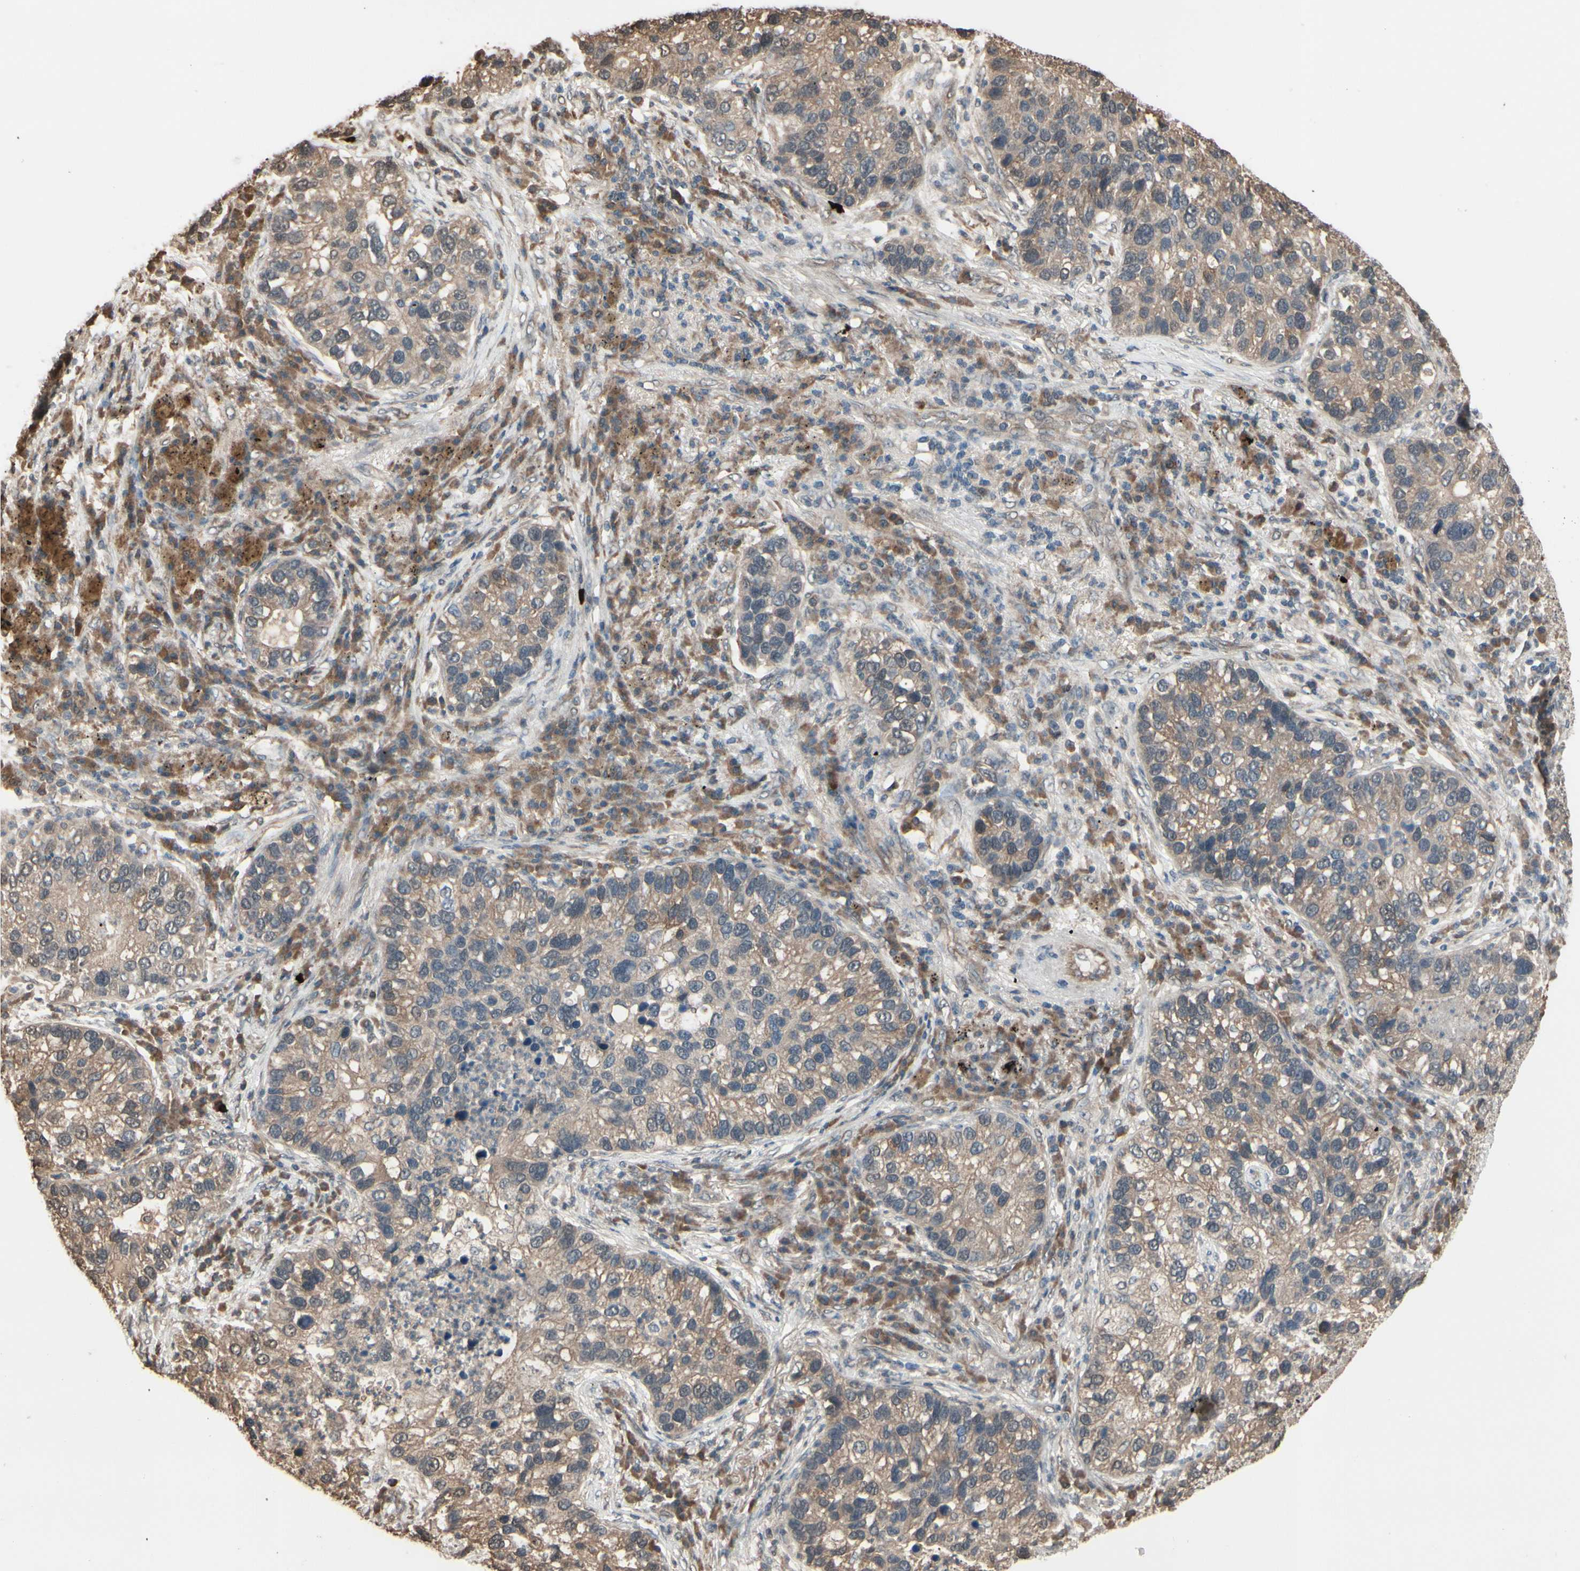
{"staining": {"intensity": "moderate", "quantity": ">75%", "location": "cytoplasmic/membranous"}, "tissue": "lung cancer", "cell_type": "Tumor cells", "image_type": "cancer", "snomed": [{"axis": "morphology", "description": "Normal tissue, NOS"}, {"axis": "morphology", "description": "Adenocarcinoma, NOS"}, {"axis": "topography", "description": "Bronchus"}, {"axis": "topography", "description": "Lung"}], "caption": "Lung cancer stained with IHC exhibits moderate cytoplasmic/membranous expression in approximately >75% of tumor cells.", "gene": "PNPLA7", "patient": {"sex": "male", "age": 54}}